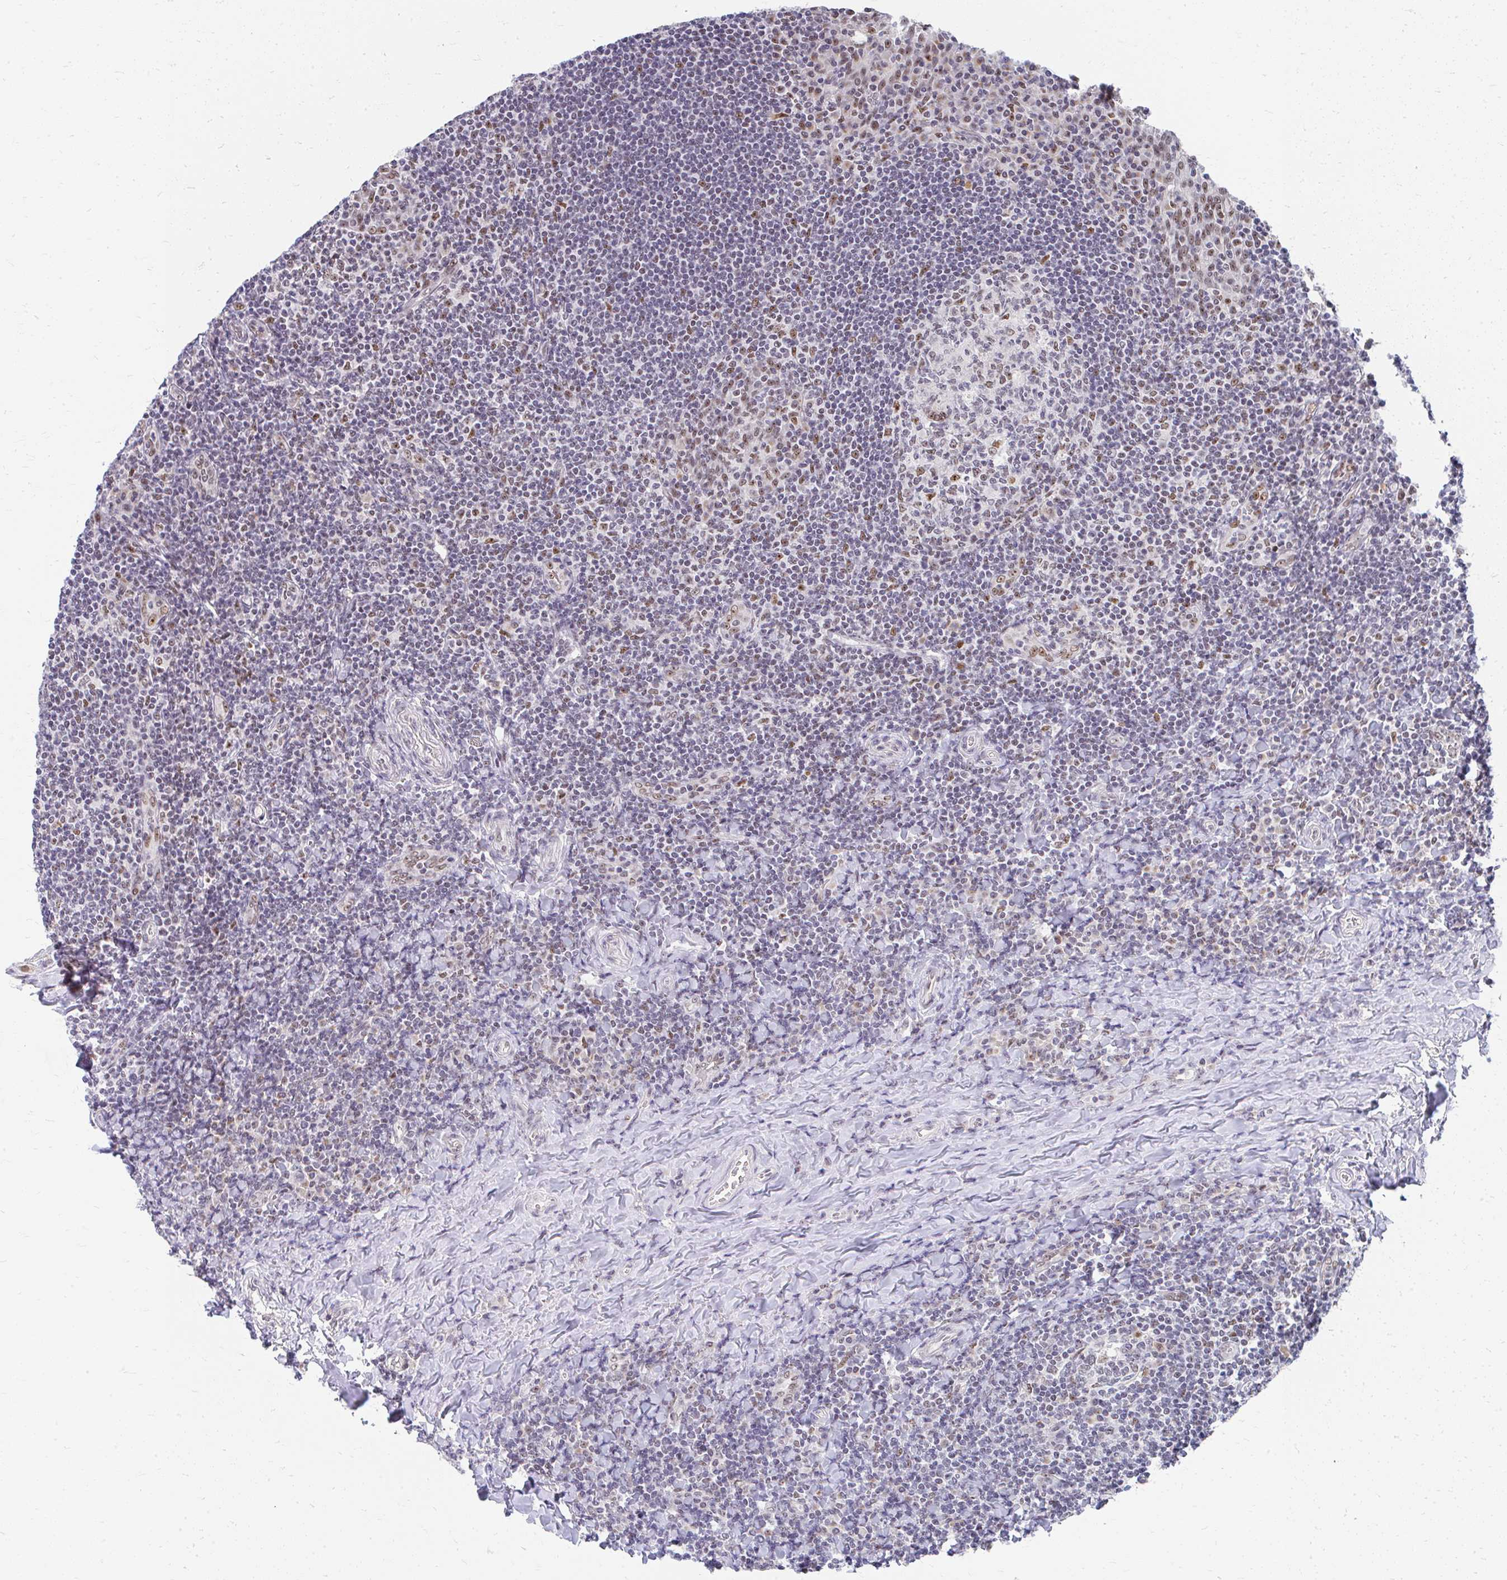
{"staining": {"intensity": "moderate", "quantity": "<25%", "location": "nuclear"}, "tissue": "tonsil", "cell_type": "Germinal center cells", "image_type": "normal", "snomed": [{"axis": "morphology", "description": "Normal tissue, NOS"}, {"axis": "topography", "description": "Tonsil"}], "caption": "DAB immunohistochemical staining of benign human tonsil exhibits moderate nuclear protein staining in about <25% of germinal center cells. (Stains: DAB (3,3'-diaminobenzidine) in brown, nuclei in blue, Microscopy: brightfield microscopy at high magnification).", "gene": "GTF2H1", "patient": {"sex": "male", "age": 17}}